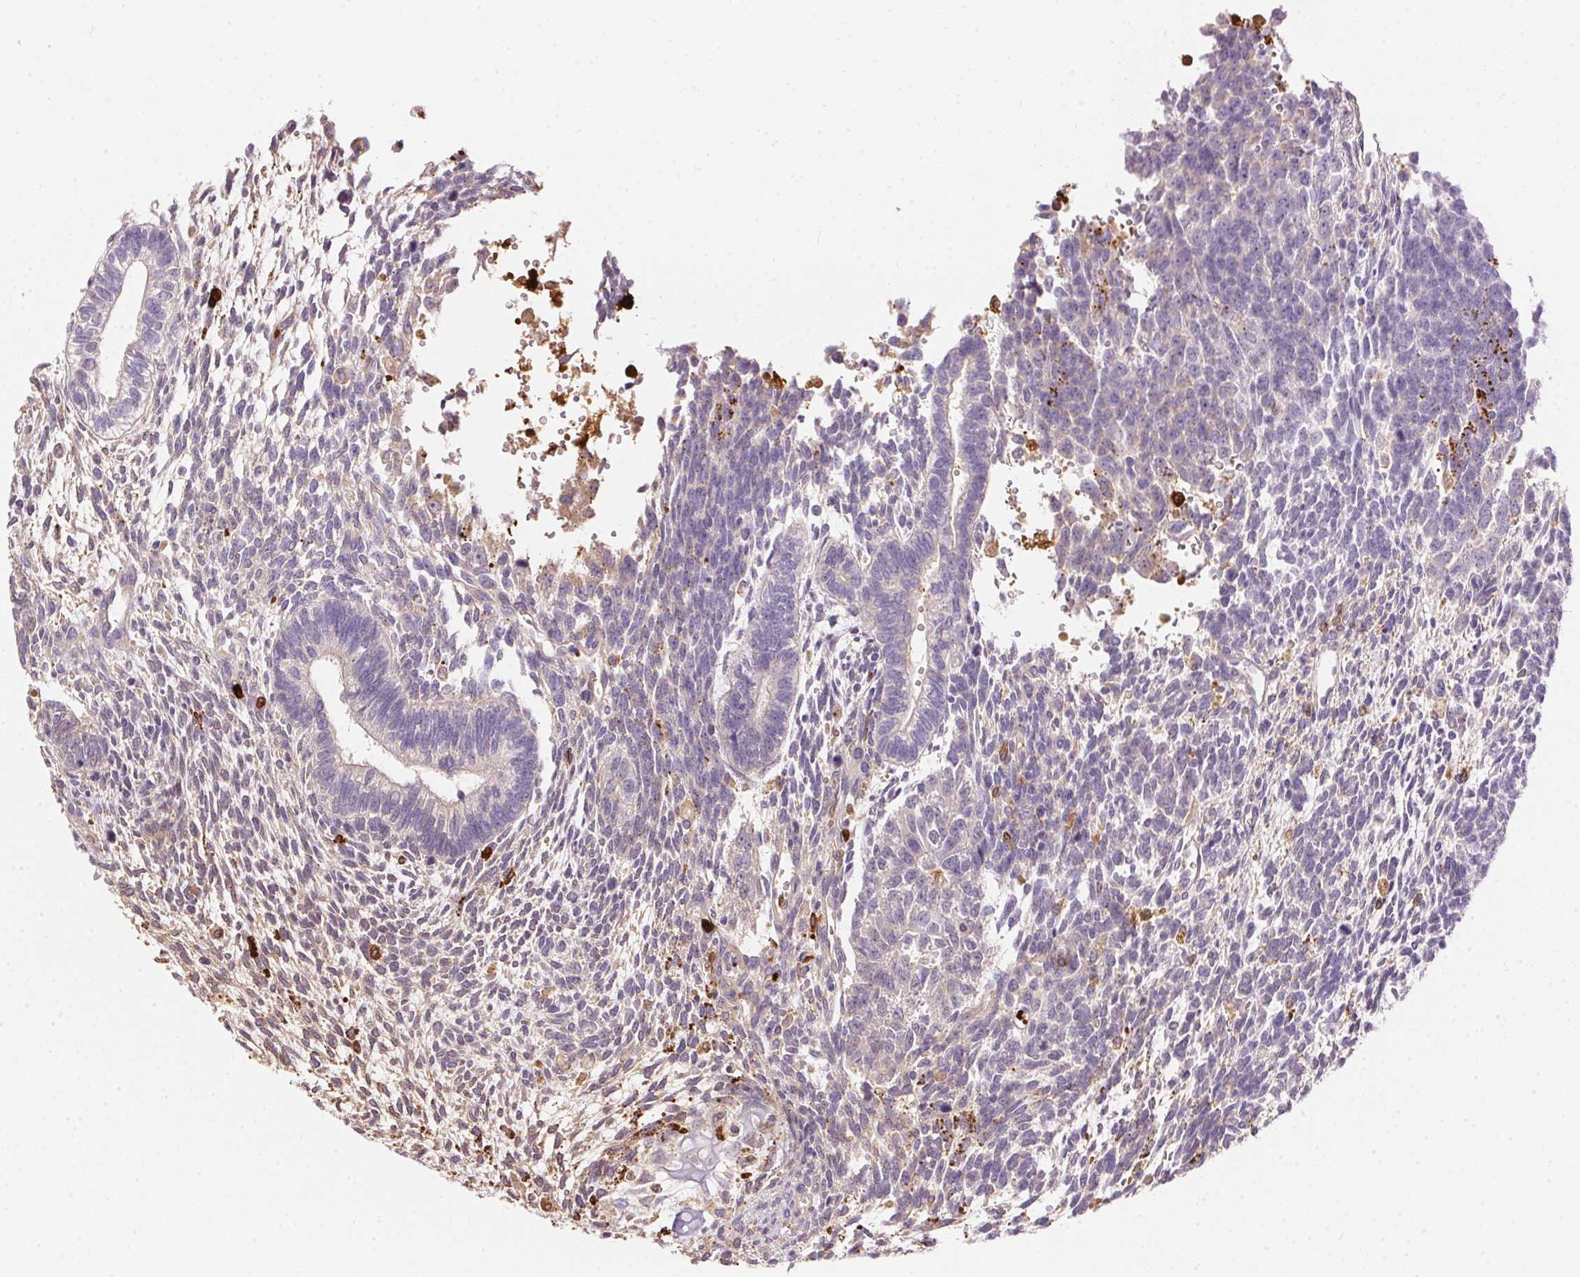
{"staining": {"intensity": "negative", "quantity": "none", "location": "none"}, "tissue": "testis cancer", "cell_type": "Tumor cells", "image_type": "cancer", "snomed": [{"axis": "morphology", "description": "Carcinoma, Embryonal, NOS"}, {"axis": "topography", "description": "Testis"}], "caption": "Immunohistochemistry of human testis cancer (embryonal carcinoma) displays no positivity in tumor cells.", "gene": "ORM1", "patient": {"sex": "male", "age": 23}}